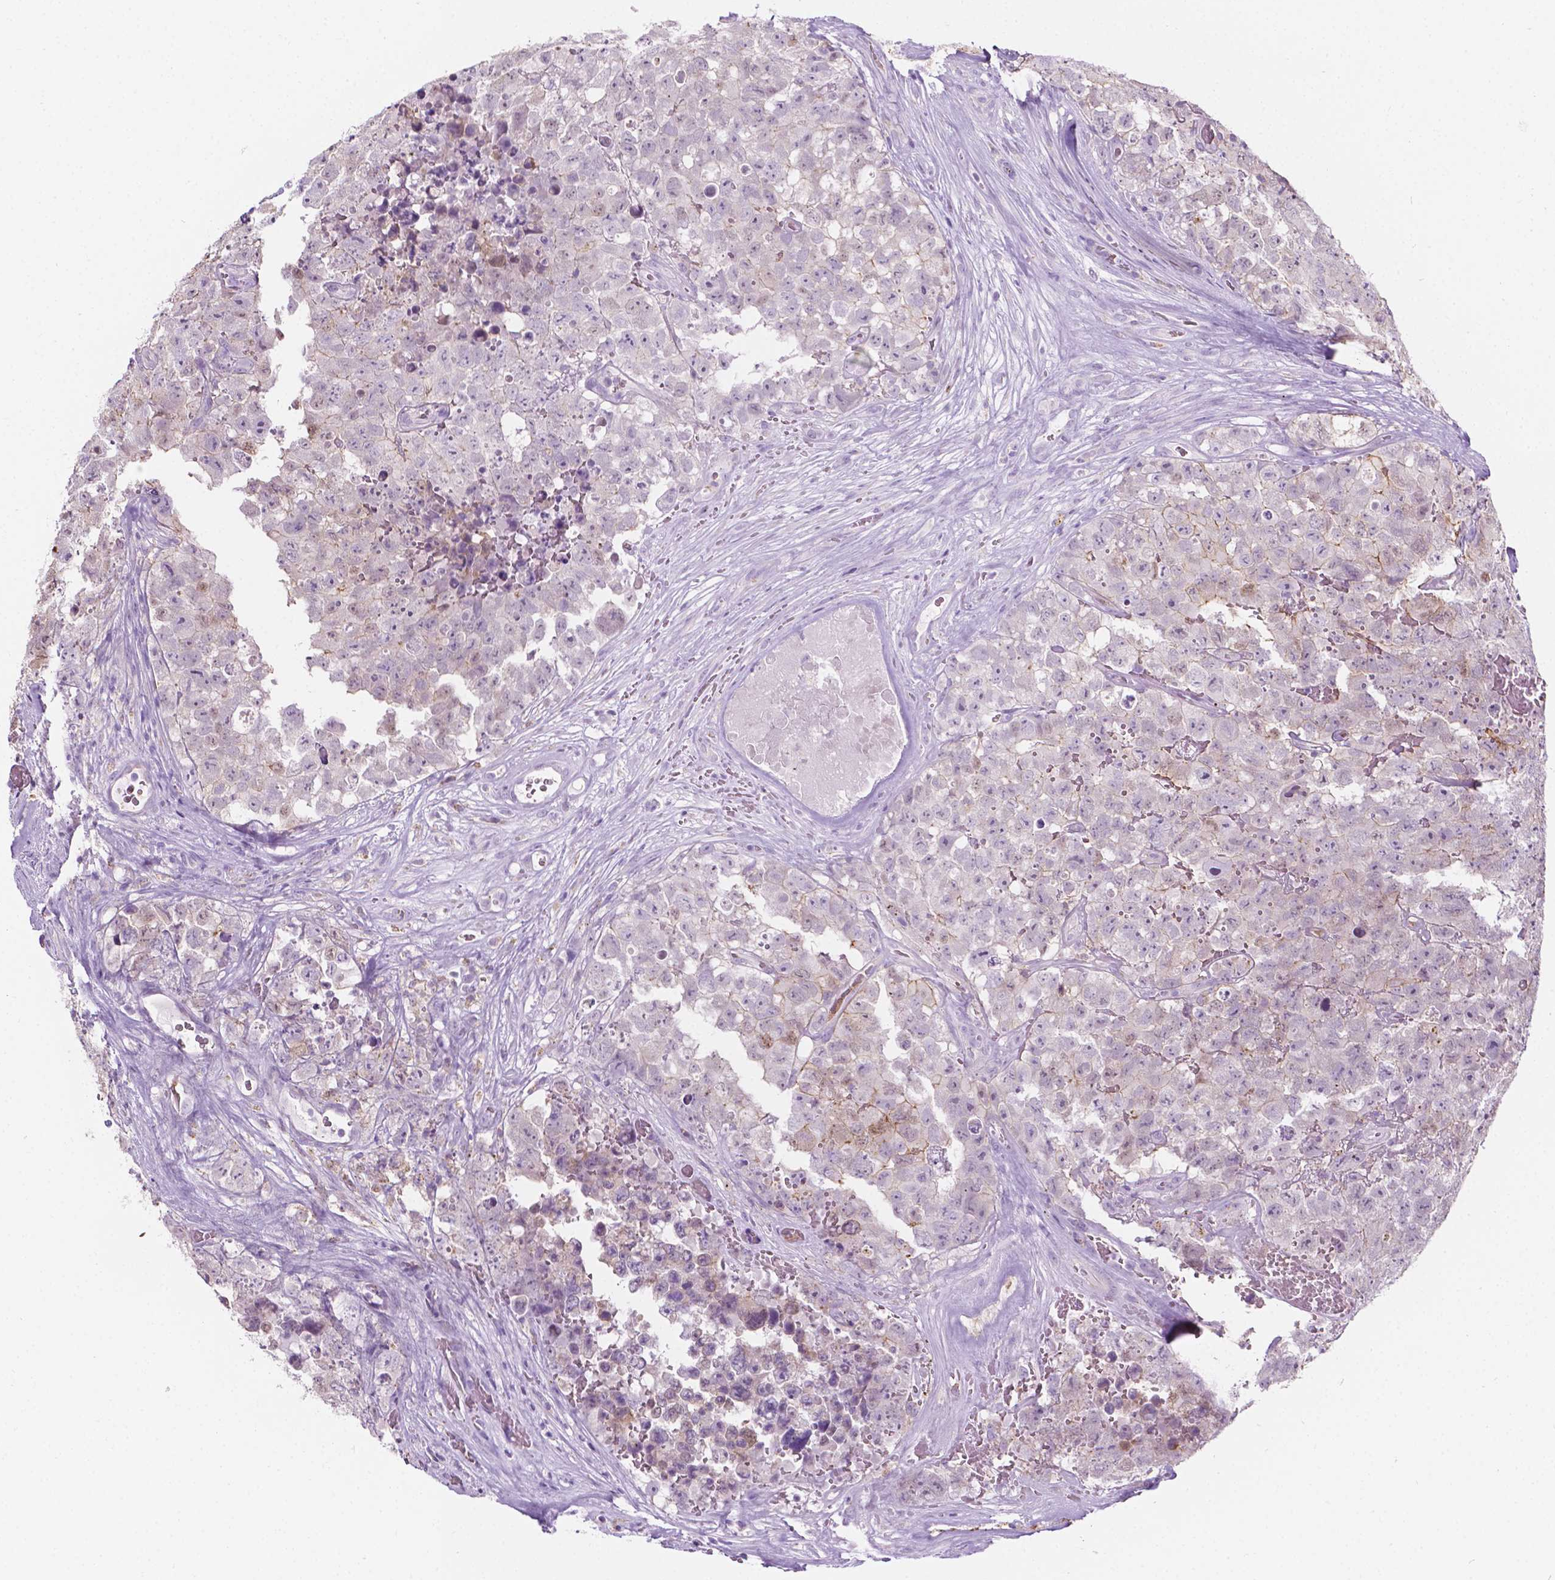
{"staining": {"intensity": "negative", "quantity": "none", "location": "none"}, "tissue": "testis cancer", "cell_type": "Tumor cells", "image_type": "cancer", "snomed": [{"axis": "morphology", "description": "Carcinoma, Embryonal, NOS"}, {"axis": "topography", "description": "Testis"}], "caption": "Immunohistochemical staining of testis embryonal carcinoma displays no significant staining in tumor cells. (DAB immunohistochemistry visualized using brightfield microscopy, high magnification).", "gene": "NOS1AP", "patient": {"sex": "male", "age": 18}}